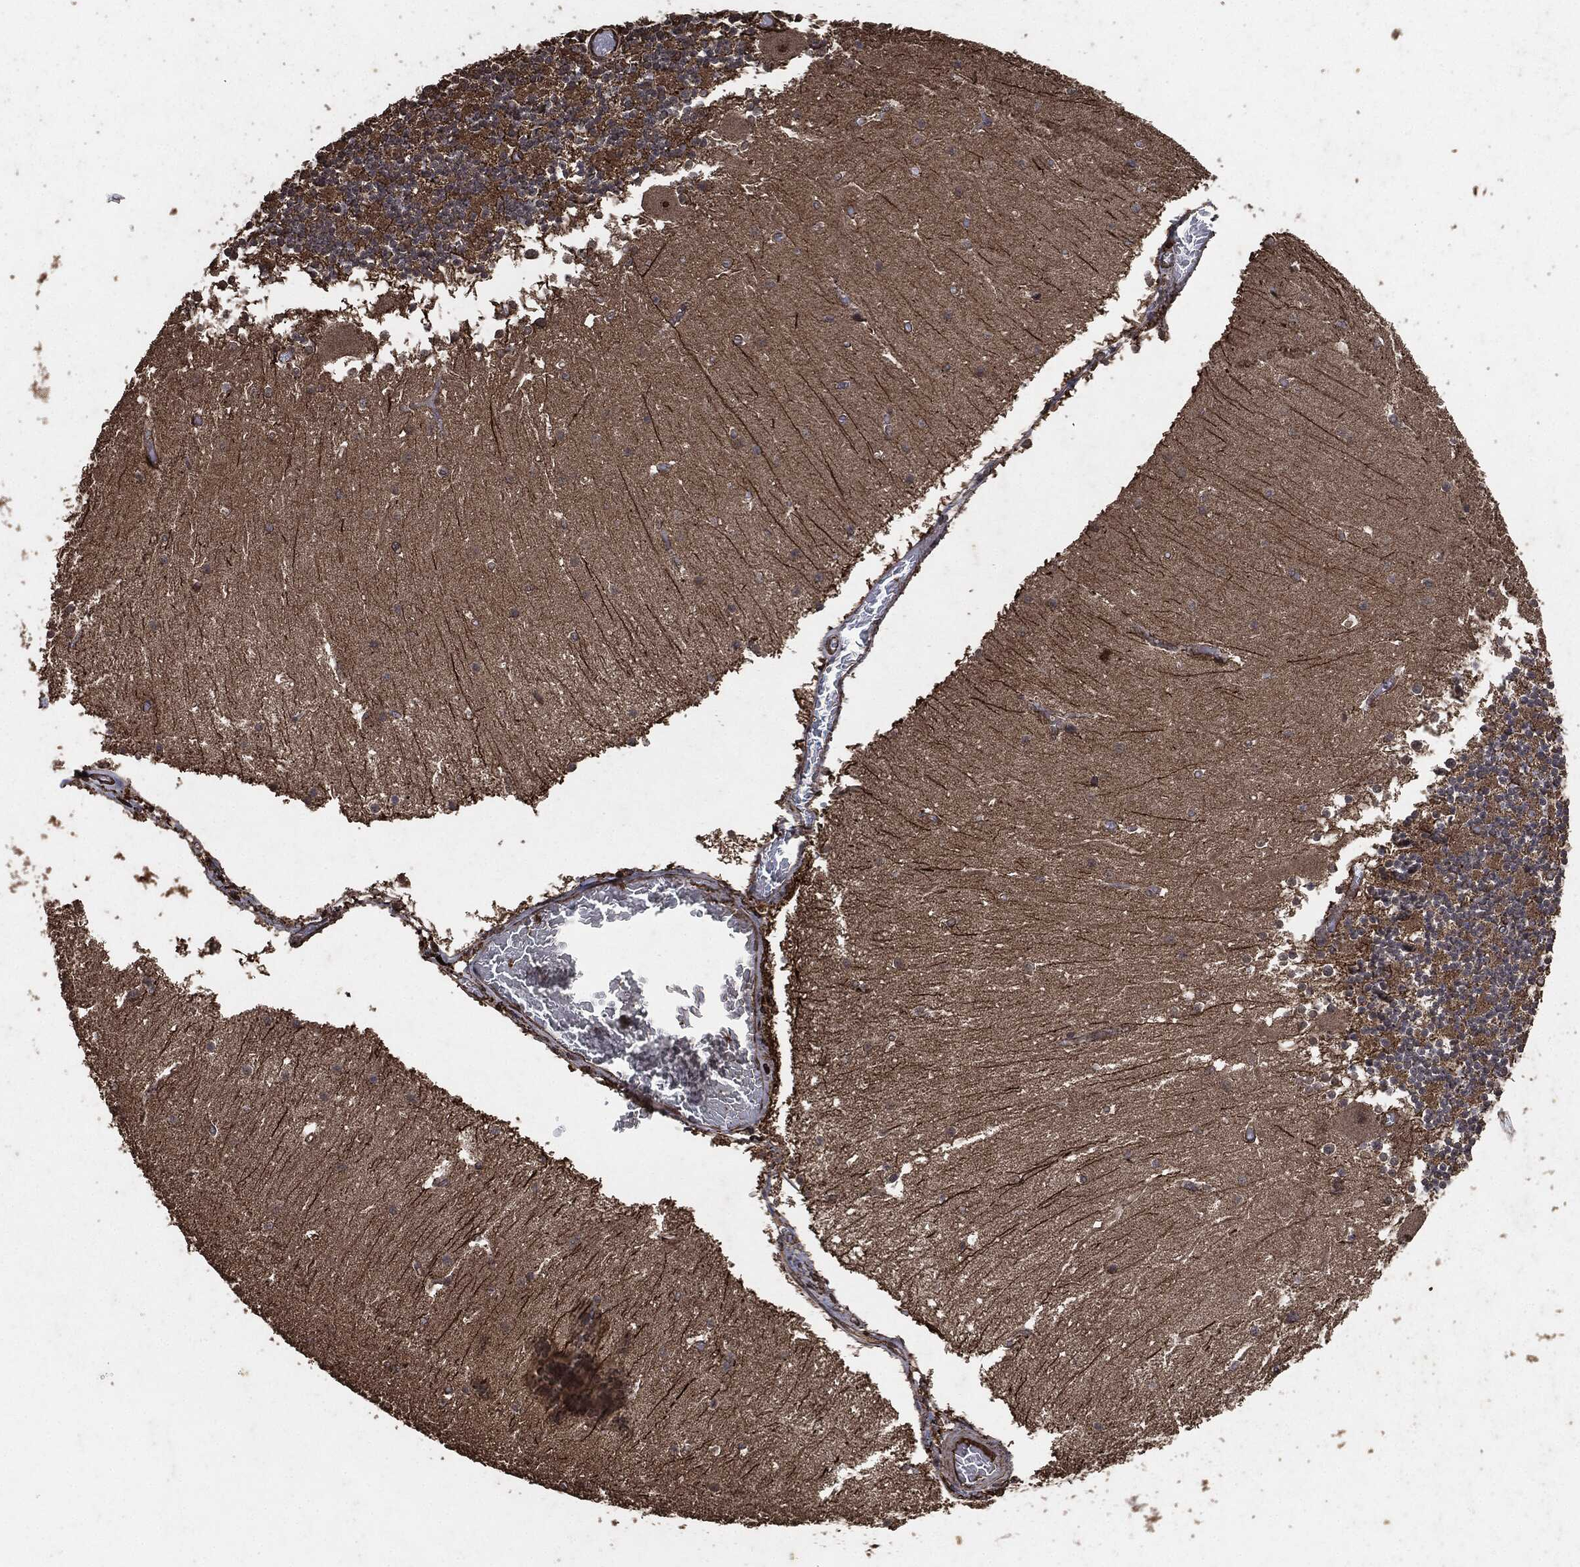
{"staining": {"intensity": "negative", "quantity": "none", "location": "none"}, "tissue": "cerebellum", "cell_type": "Cells in granular layer", "image_type": "normal", "snomed": [{"axis": "morphology", "description": "Normal tissue, NOS"}, {"axis": "topography", "description": "Cerebellum"}], "caption": "There is no significant expression in cells in granular layer of cerebellum. (Brightfield microscopy of DAB (3,3'-diaminobenzidine) immunohistochemistry (IHC) at high magnification).", "gene": "EGFR", "patient": {"sex": "female", "age": 28}}